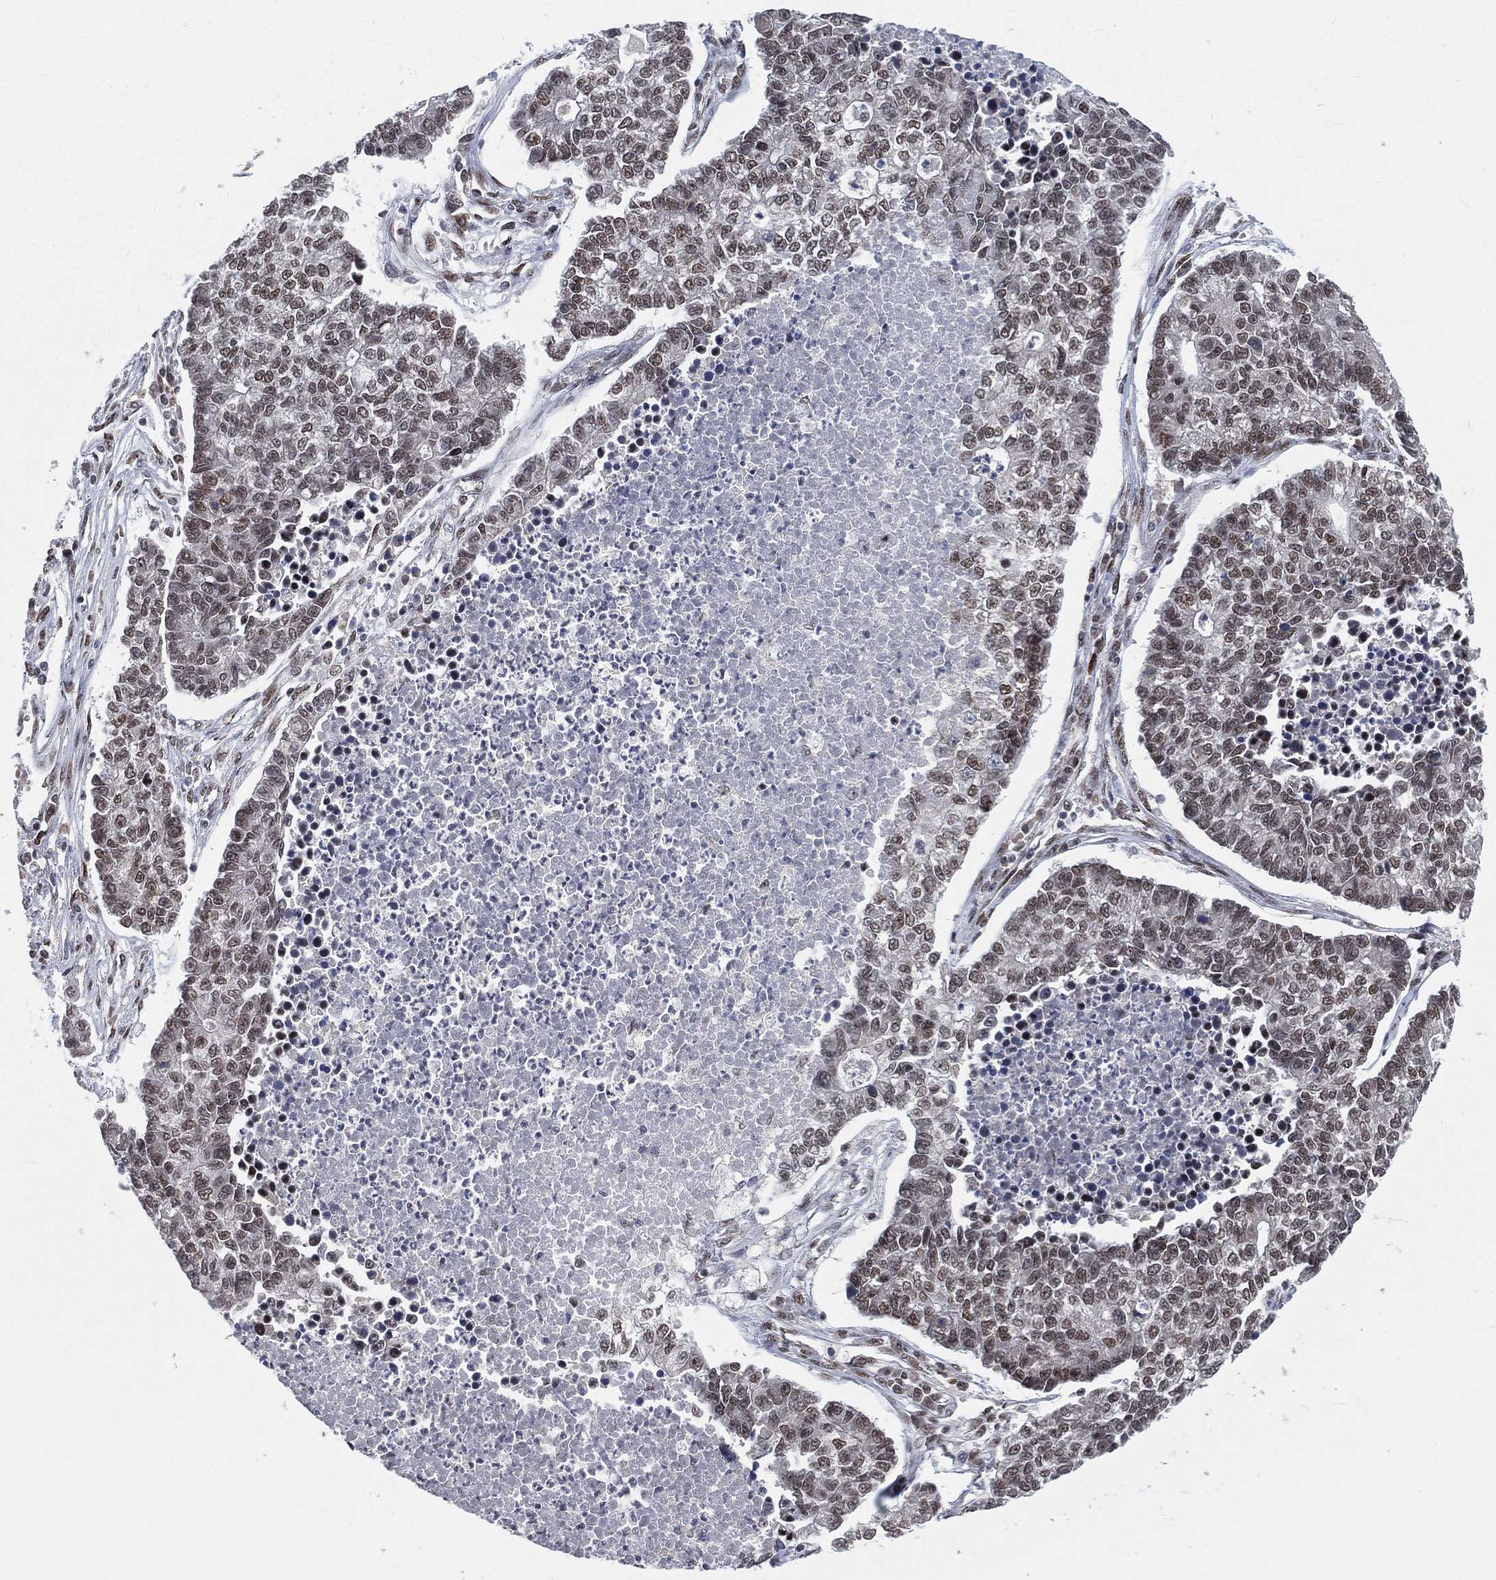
{"staining": {"intensity": "weak", "quantity": "25%-75%", "location": "nuclear"}, "tissue": "lung cancer", "cell_type": "Tumor cells", "image_type": "cancer", "snomed": [{"axis": "morphology", "description": "Adenocarcinoma, NOS"}, {"axis": "topography", "description": "Lung"}], "caption": "Human lung adenocarcinoma stained with a protein marker demonstrates weak staining in tumor cells.", "gene": "YLPM1", "patient": {"sex": "male", "age": 57}}